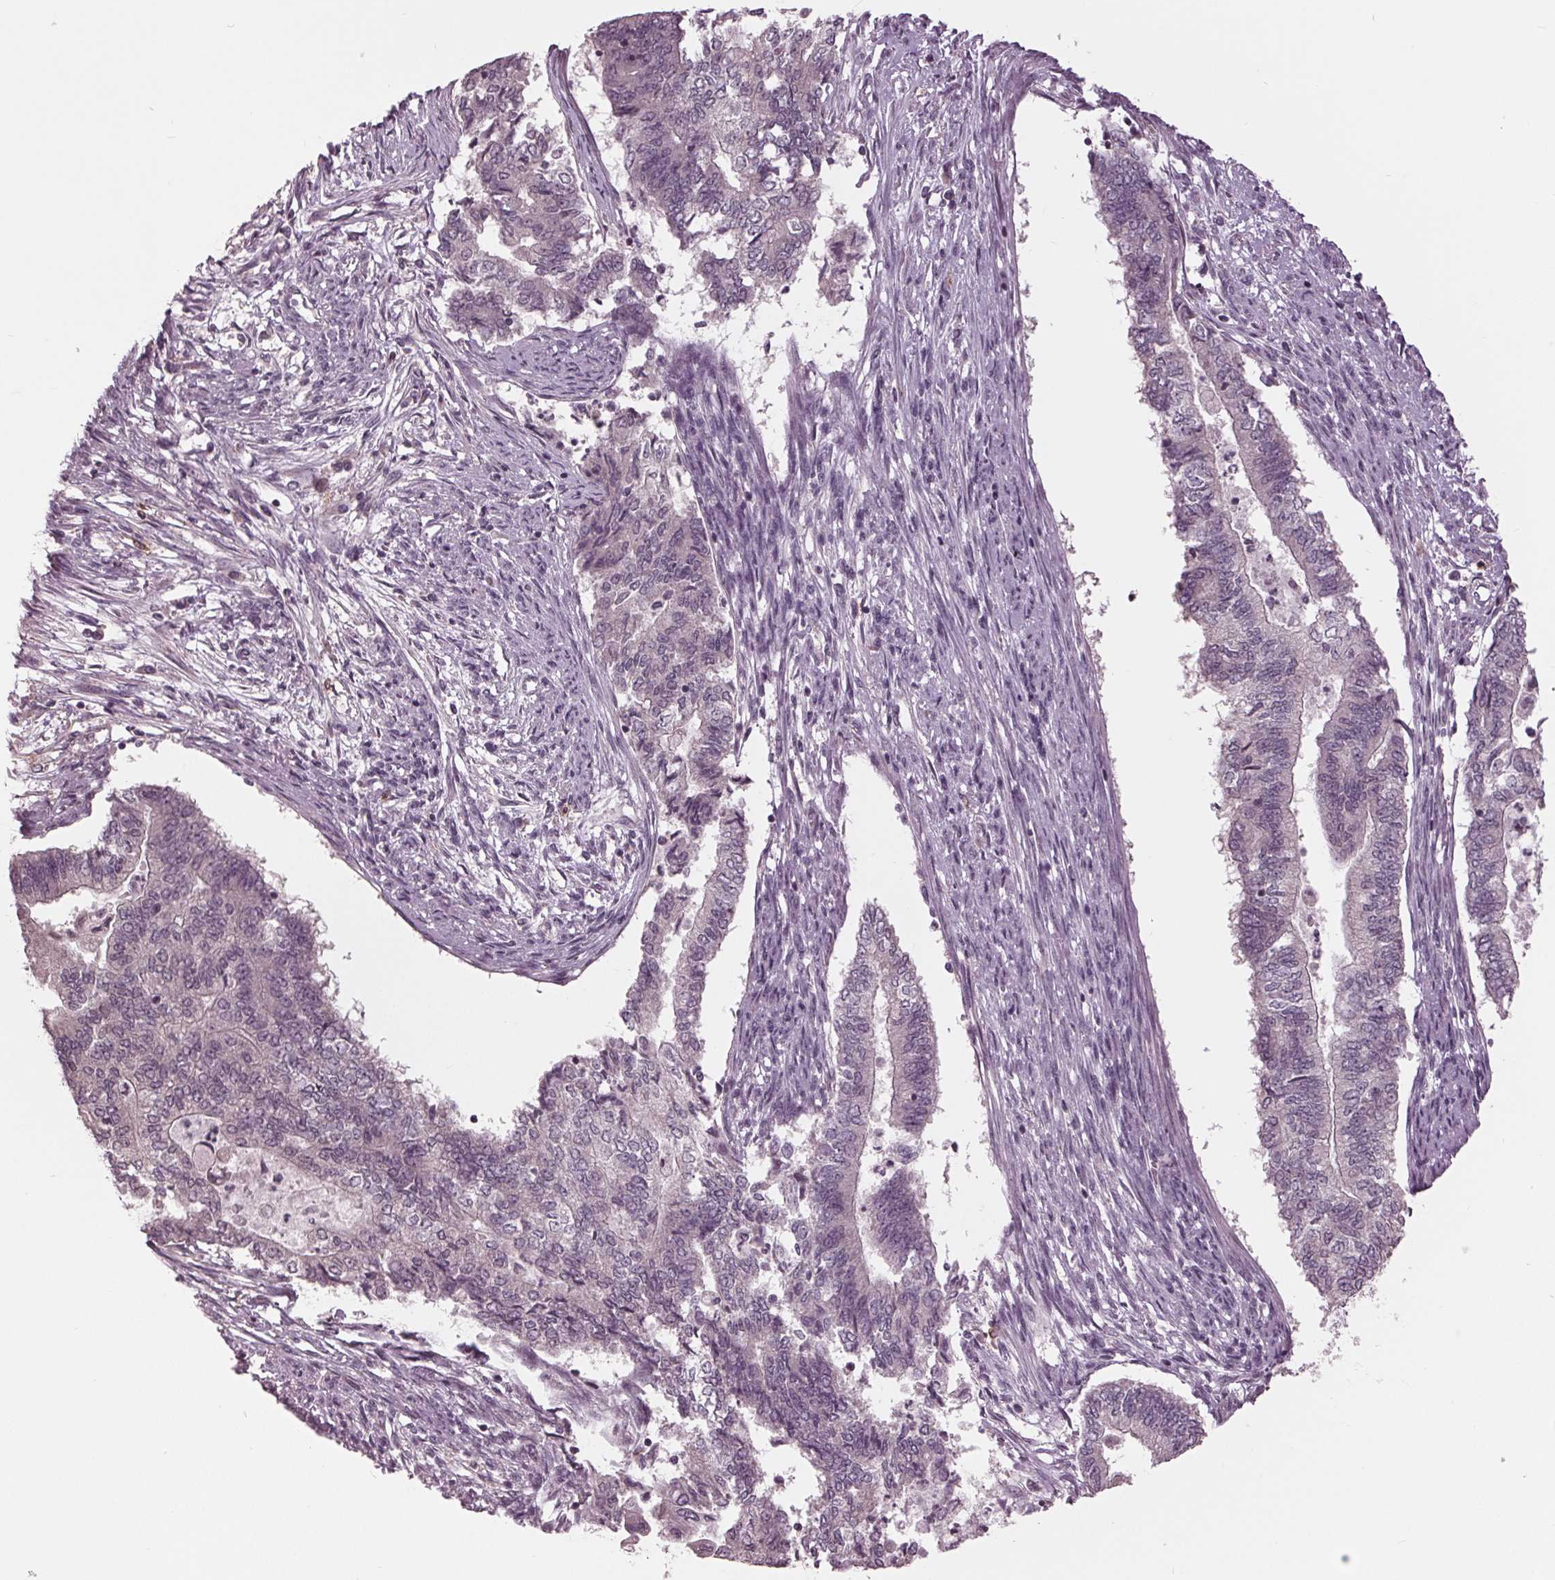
{"staining": {"intensity": "negative", "quantity": "none", "location": "none"}, "tissue": "endometrial cancer", "cell_type": "Tumor cells", "image_type": "cancer", "snomed": [{"axis": "morphology", "description": "Adenocarcinoma, NOS"}, {"axis": "topography", "description": "Endometrium"}], "caption": "Endometrial cancer (adenocarcinoma) was stained to show a protein in brown. There is no significant expression in tumor cells. (DAB IHC visualized using brightfield microscopy, high magnification).", "gene": "SIGLEC6", "patient": {"sex": "female", "age": 65}}